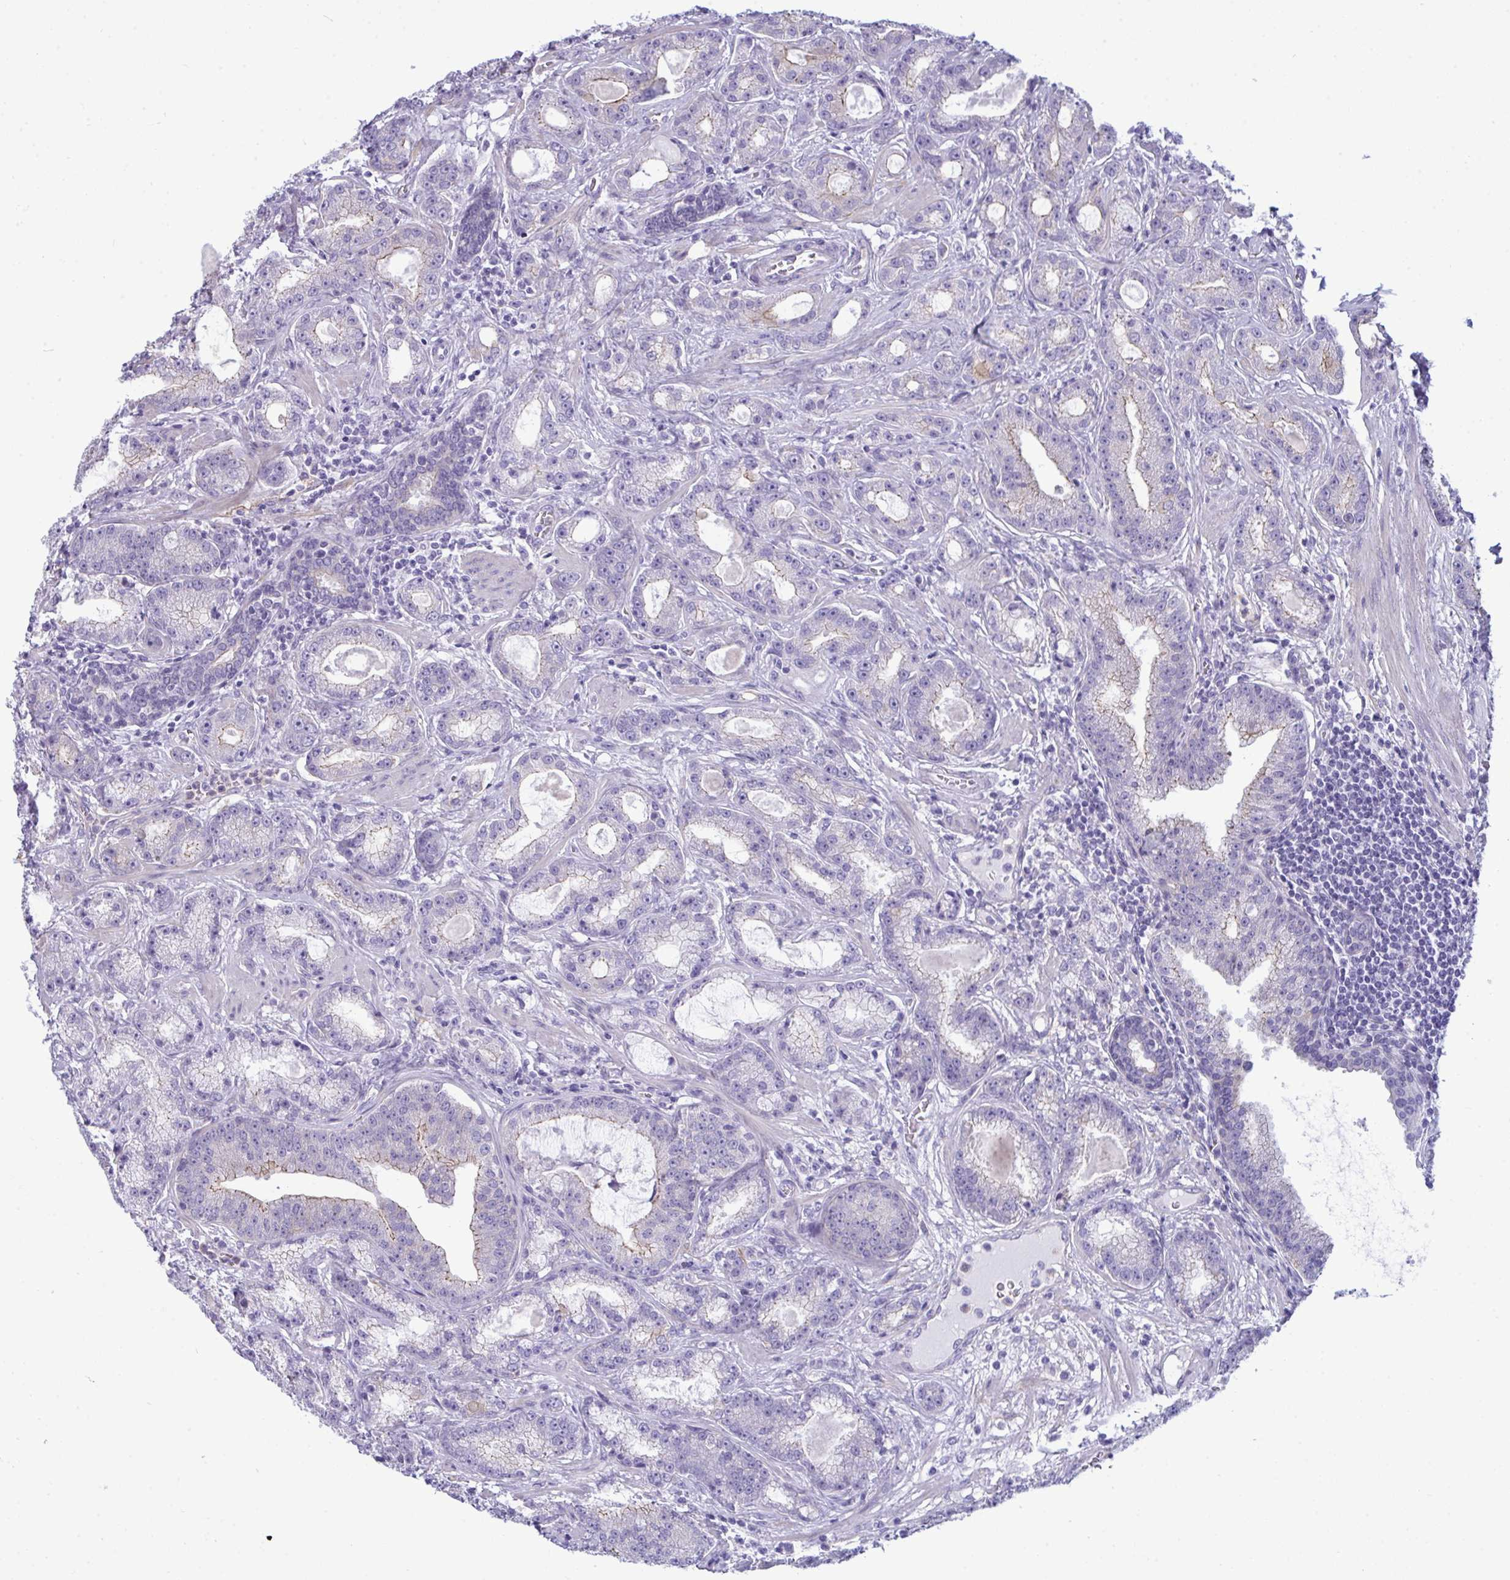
{"staining": {"intensity": "moderate", "quantity": "<25%", "location": "cytoplasmic/membranous"}, "tissue": "prostate cancer", "cell_type": "Tumor cells", "image_type": "cancer", "snomed": [{"axis": "morphology", "description": "Adenocarcinoma, High grade"}, {"axis": "topography", "description": "Prostate"}], "caption": "Protein staining of prostate cancer tissue demonstrates moderate cytoplasmic/membranous expression in about <25% of tumor cells. Immunohistochemistry stains the protein of interest in brown and the nuclei are stained blue.", "gene": "MYH10", "patient": {"sex": "male", "age": 65}}